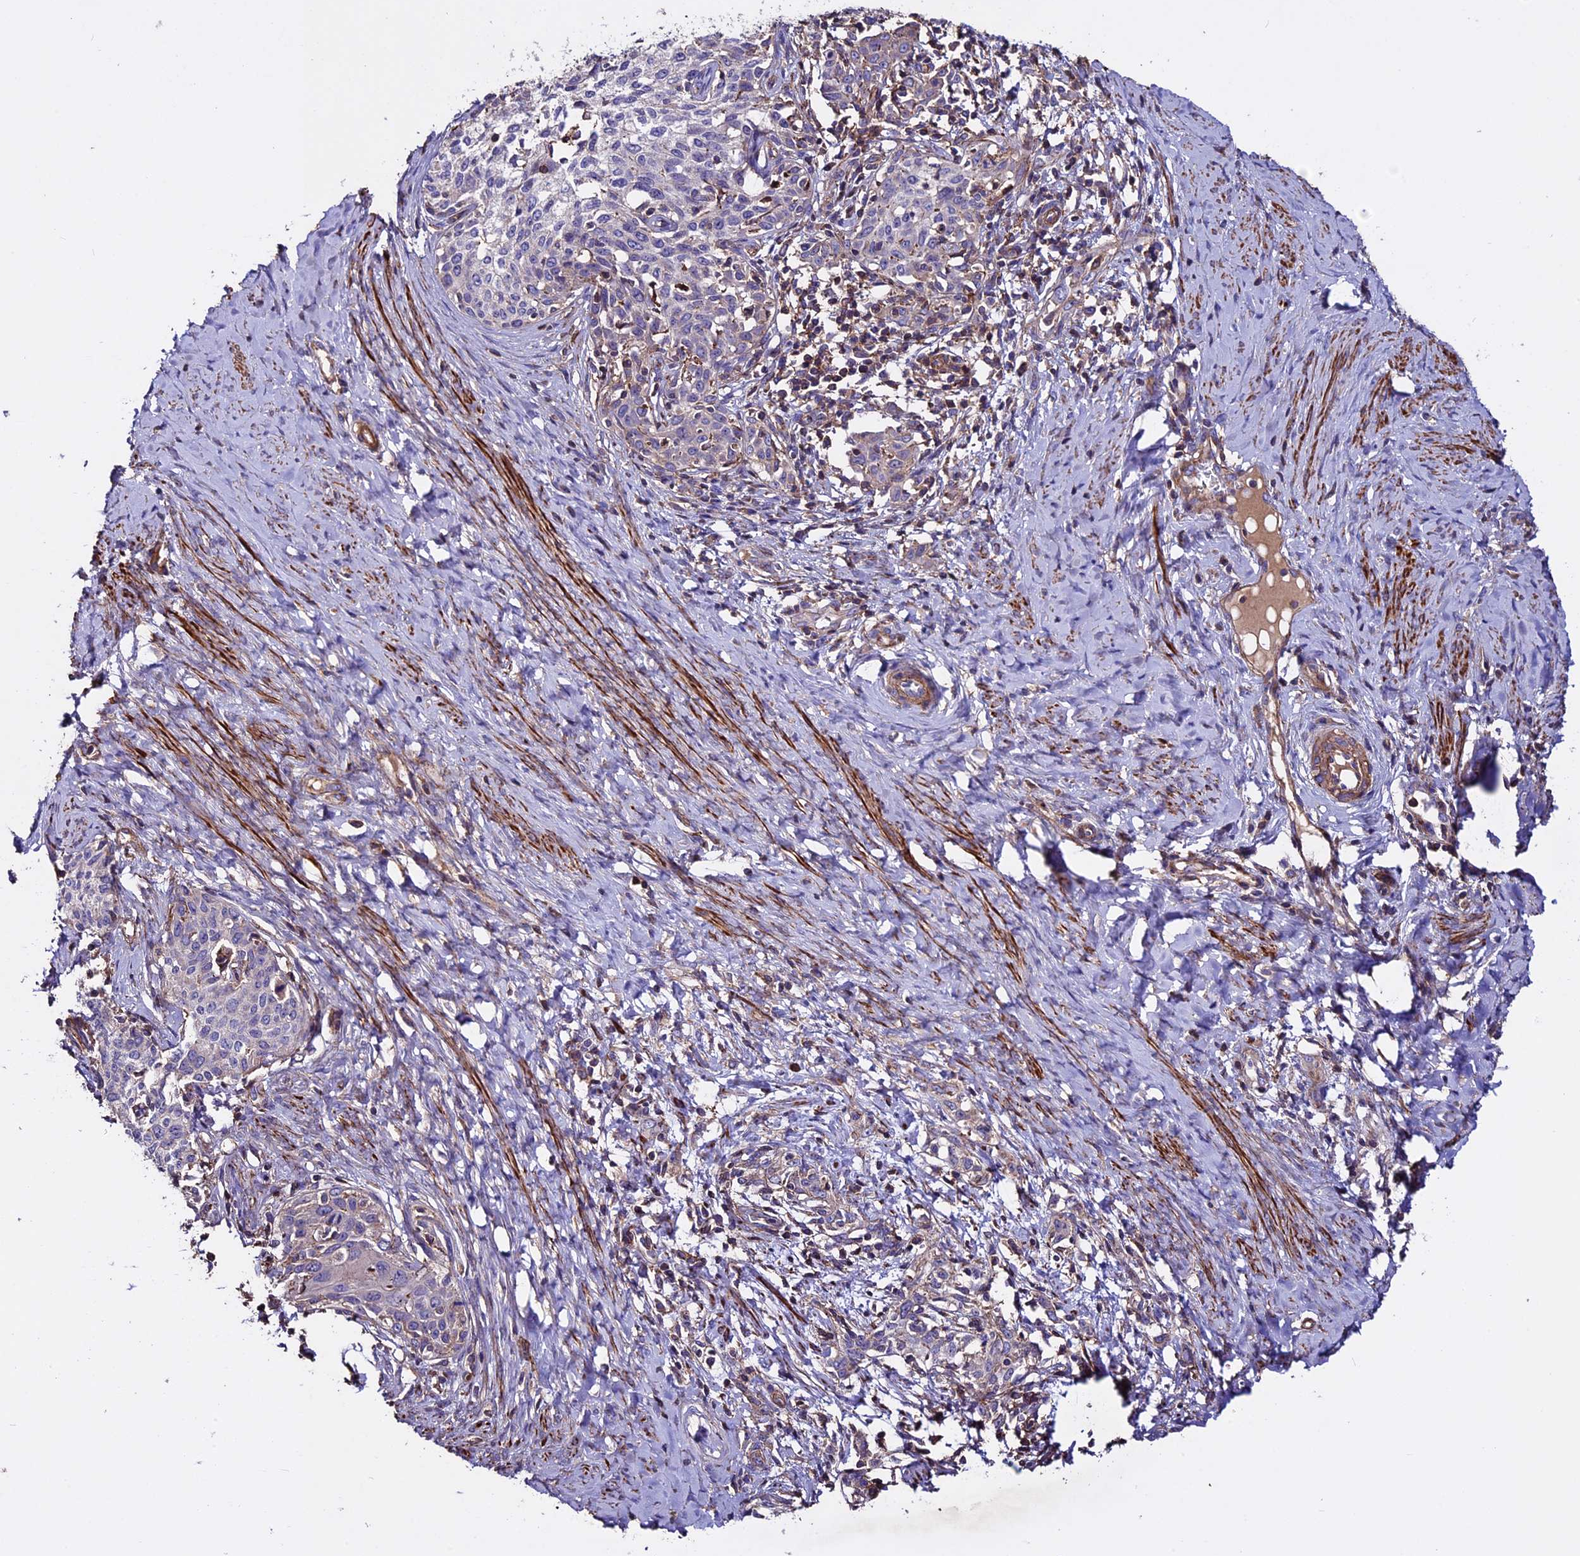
{"staining": {"intensity": "negative", "quantity": "none", "location": "none"}, "tissue": "cervical cancer", "cell_type": "Tumor cells", "image_type": "cancer", "snomed": [{"axis": "morphology", "description": "Squamous cell carcinoma, NOS"}, {"axis": "morphology", "description": "Adenocarcinoma, NOS"}, {"axis": "topography", "description": "Cervix"}], "caption": "The micrograph reveals no significant expression in tumor cells of cervical cancer (adenocarcinoma). (Stains: DAB IHC with hematoxylin counter stain, Microscopy: brightfield microscopy at high magnification).", "gene": "EVA1B", "patient": {"sex": "female", "age": 52}}